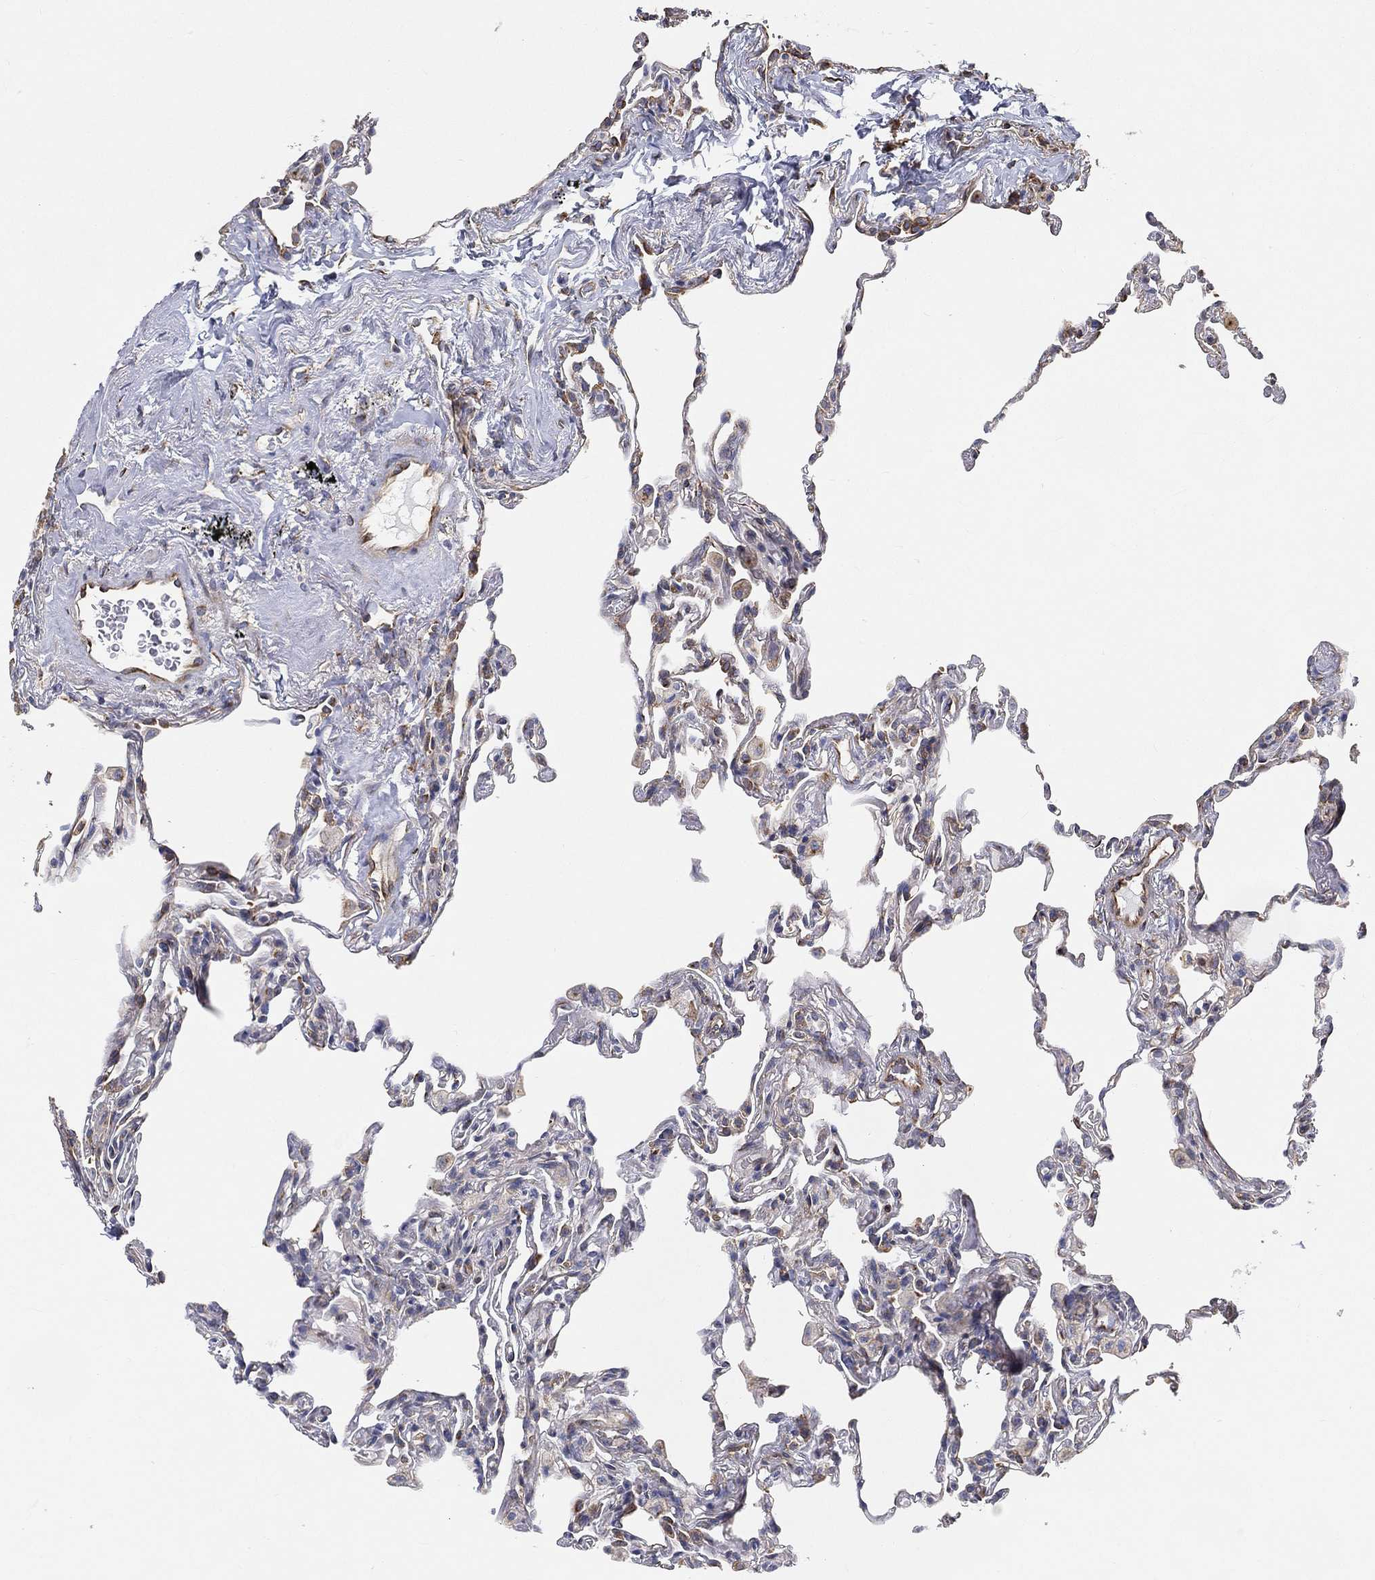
{"staining": {"intensity": "moderate", "quantity": "<25%", "location": "cytoplasmic/membranous"}, "tissue": "lung", "cell_type": "Alveolar cells", "image_type": "normal", "snomed": [{"axis": "morphology", "description": "Normal tissue, NOS"}, {"axis": "topography", "description": "Lung"}], "caption": "Lung stained for a protein (brown) demonstrates moderate cytoplasmic/membranous positive staining in about <25% of alveolar cells.", "gene": "TMEM25", "patient": {"sex": "female", "age": 57}}